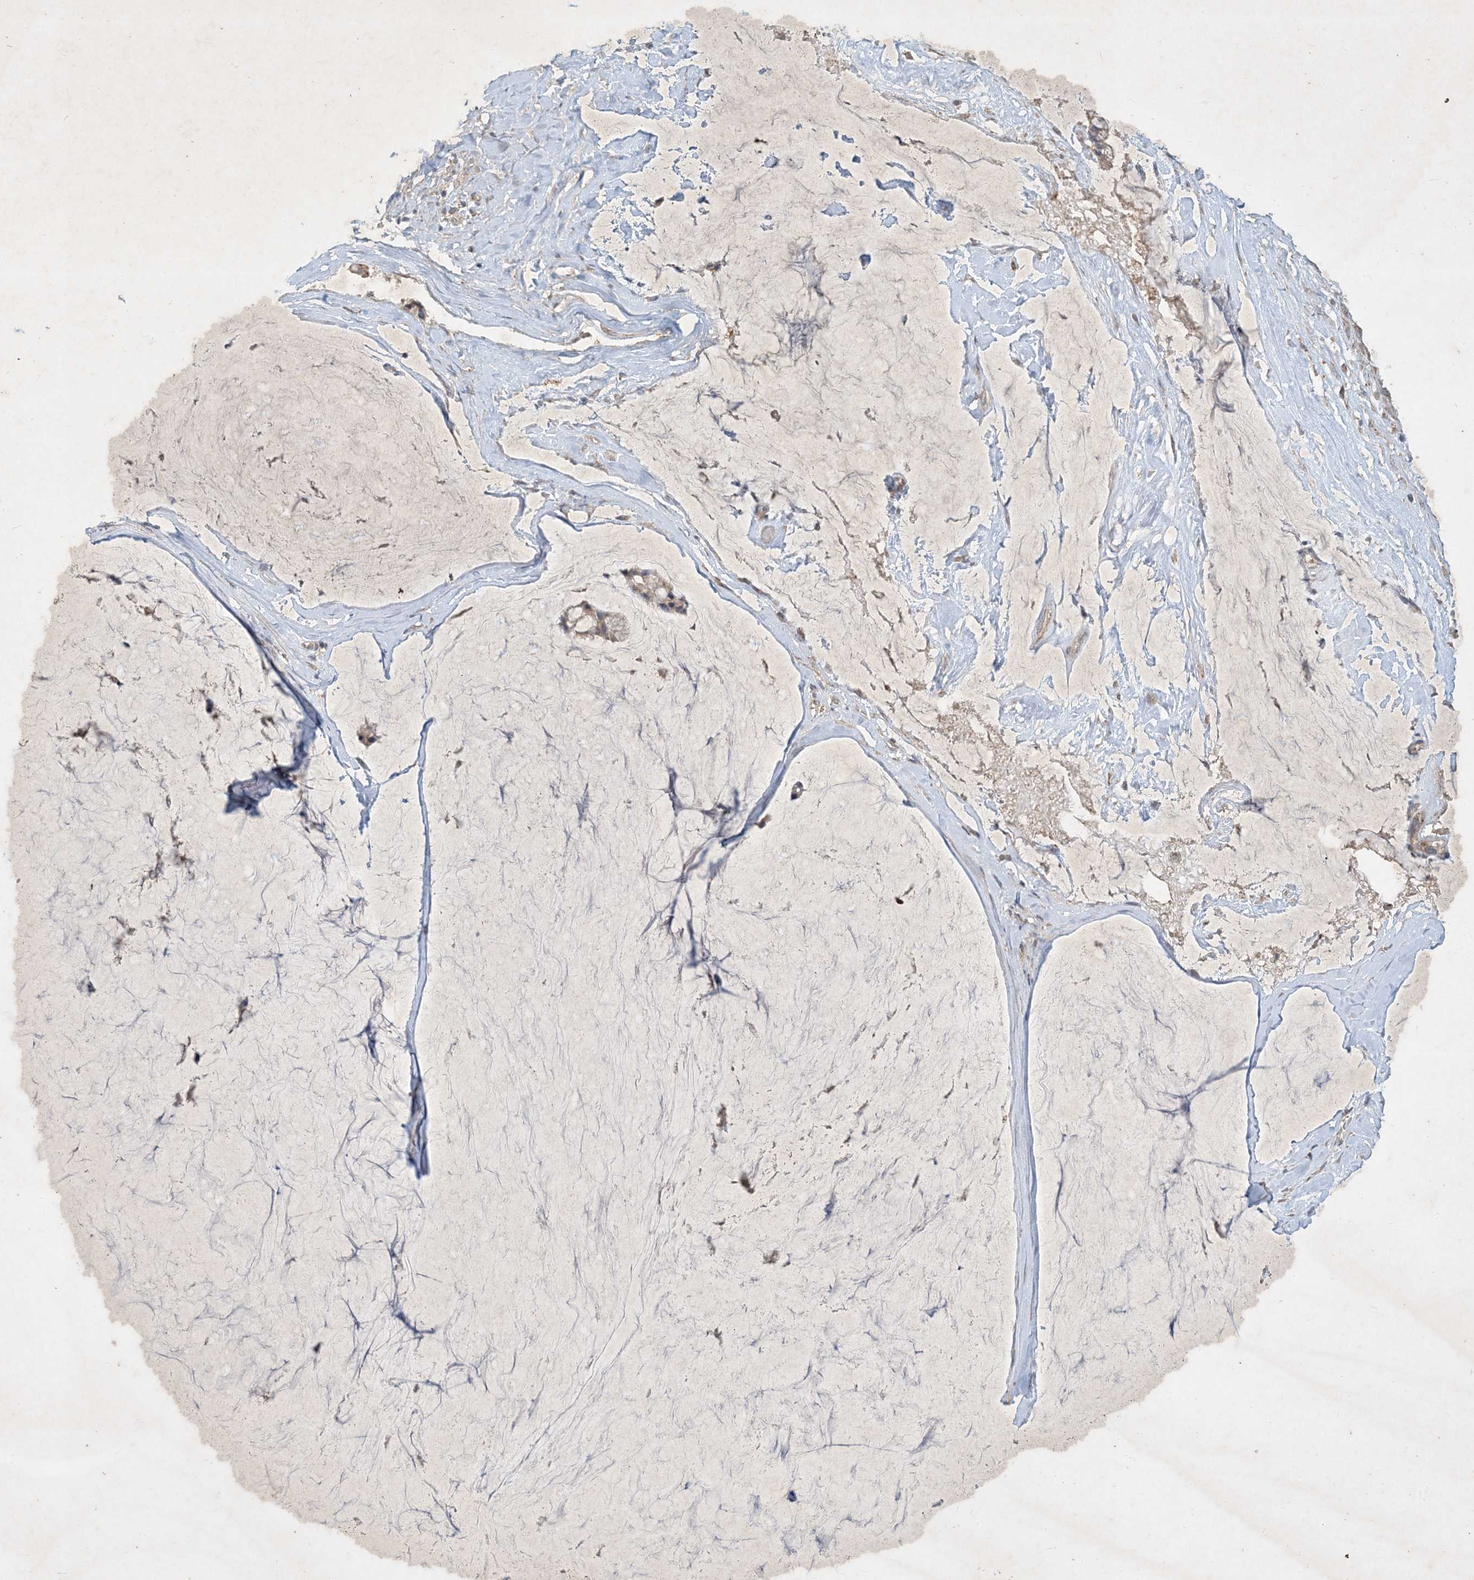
{"staining": {"intensity": "negative", "quantity": "none", "location": "none"}, "tissue": "ovarian cancer", "cell_type": "Tumor cells", "image_type": "cancer", "snomed": [{"axis": "morphology", "description": "Cystadenocarcinoma, mucinous, NOS"}, {"axis": "topography", "description": "Ovary"}], "caption": "IHC of ovarian cancer exhibits no positivity in tumor cells.", "gene": "MRPS18A", "patient": {"sex": "female", "age": 39}}